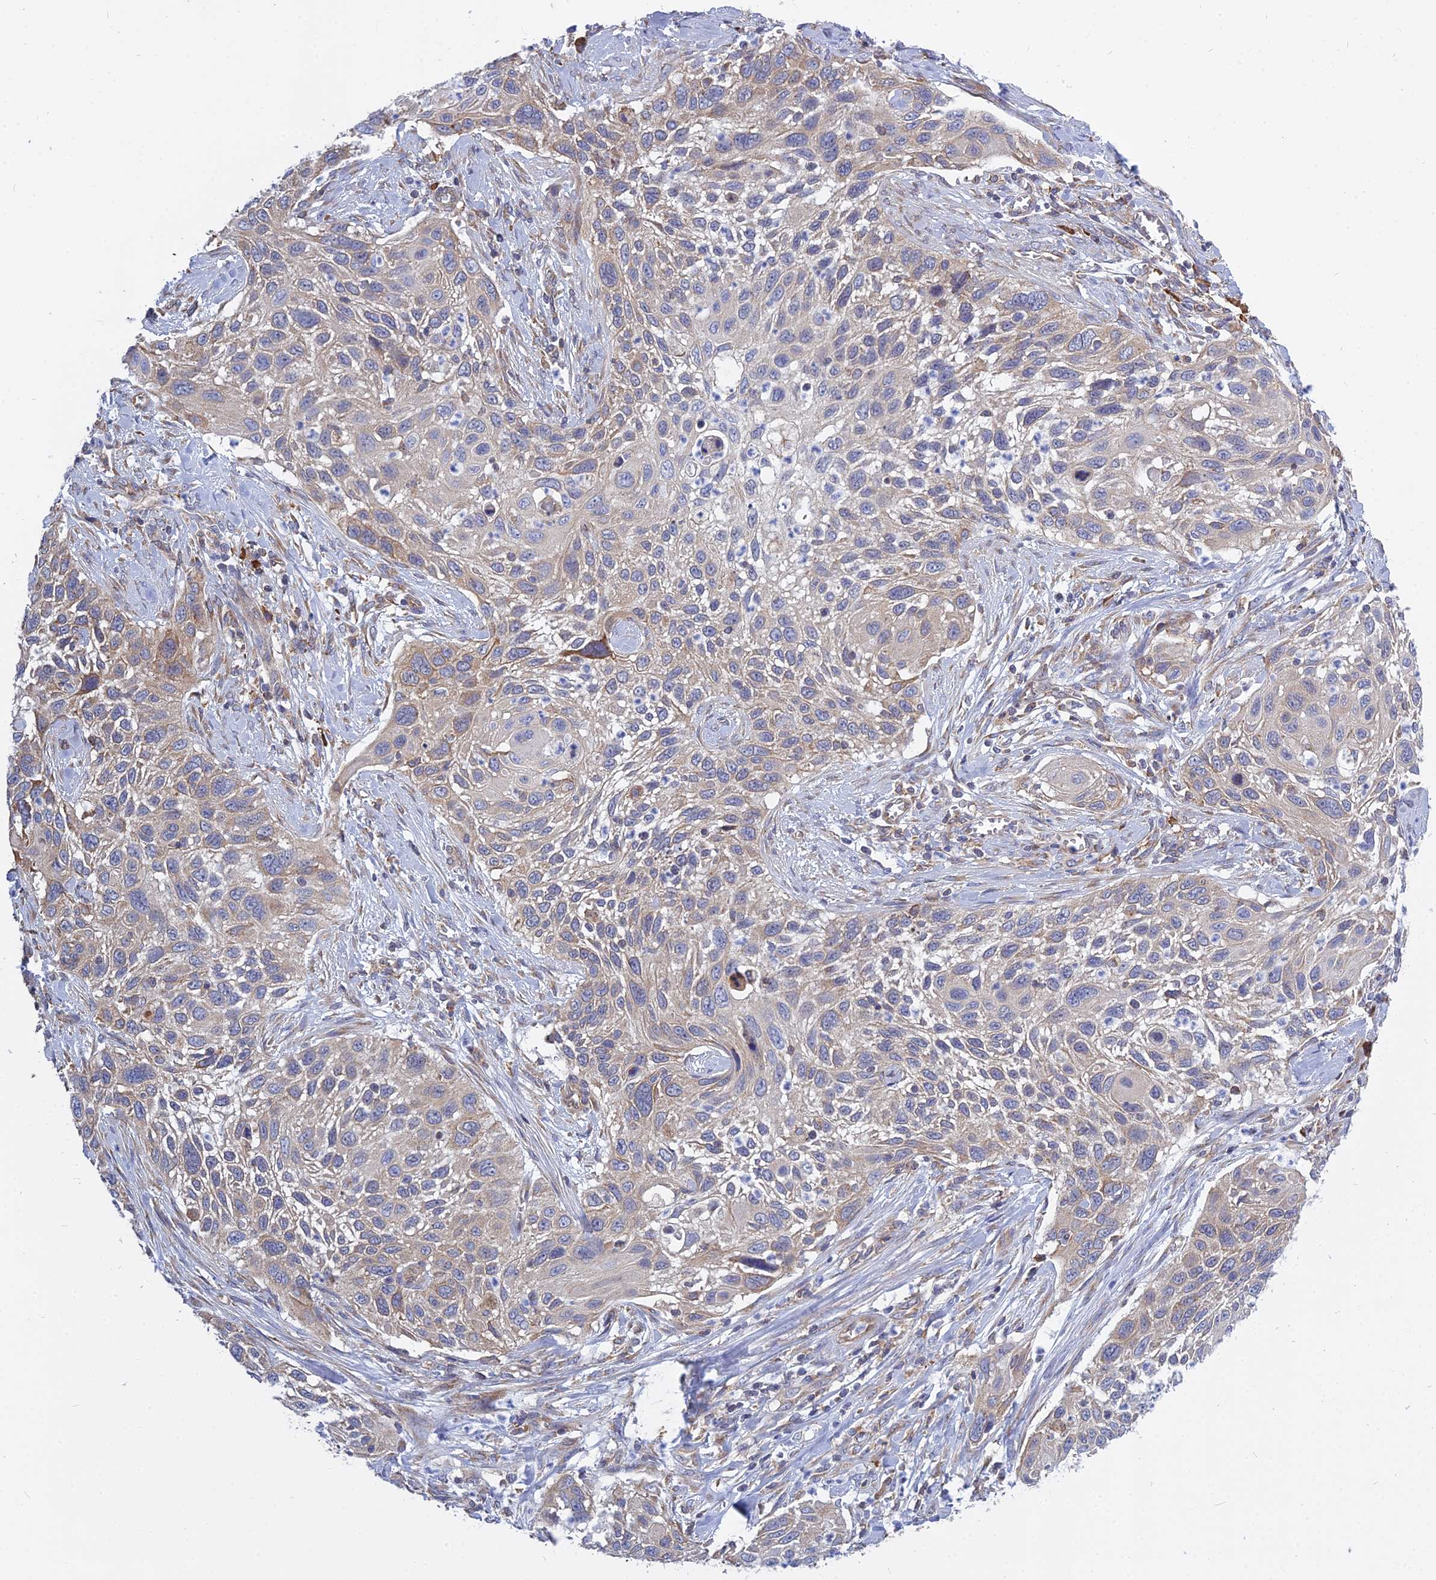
{"staining": {"intensity": "weak", "quantity": "<25%", "location": "cytoplasmic/membranous"}, "tissue": "cervical cancer", "cell_type": "Tumor cells", "image_type": "cancer", "snomed": [{"axis": "morphology", "description": "Squamous cell carcinoma, NOS"}, {"axis": "topography", "description": "Cervix"}], "caption": "Cervical cancer (squamous cell carcinoma) stained for a protein using IHC displays no positivity tumor cells.", "gene": "KIAA1143", "patient": {"sex": "female", "age": 70}}